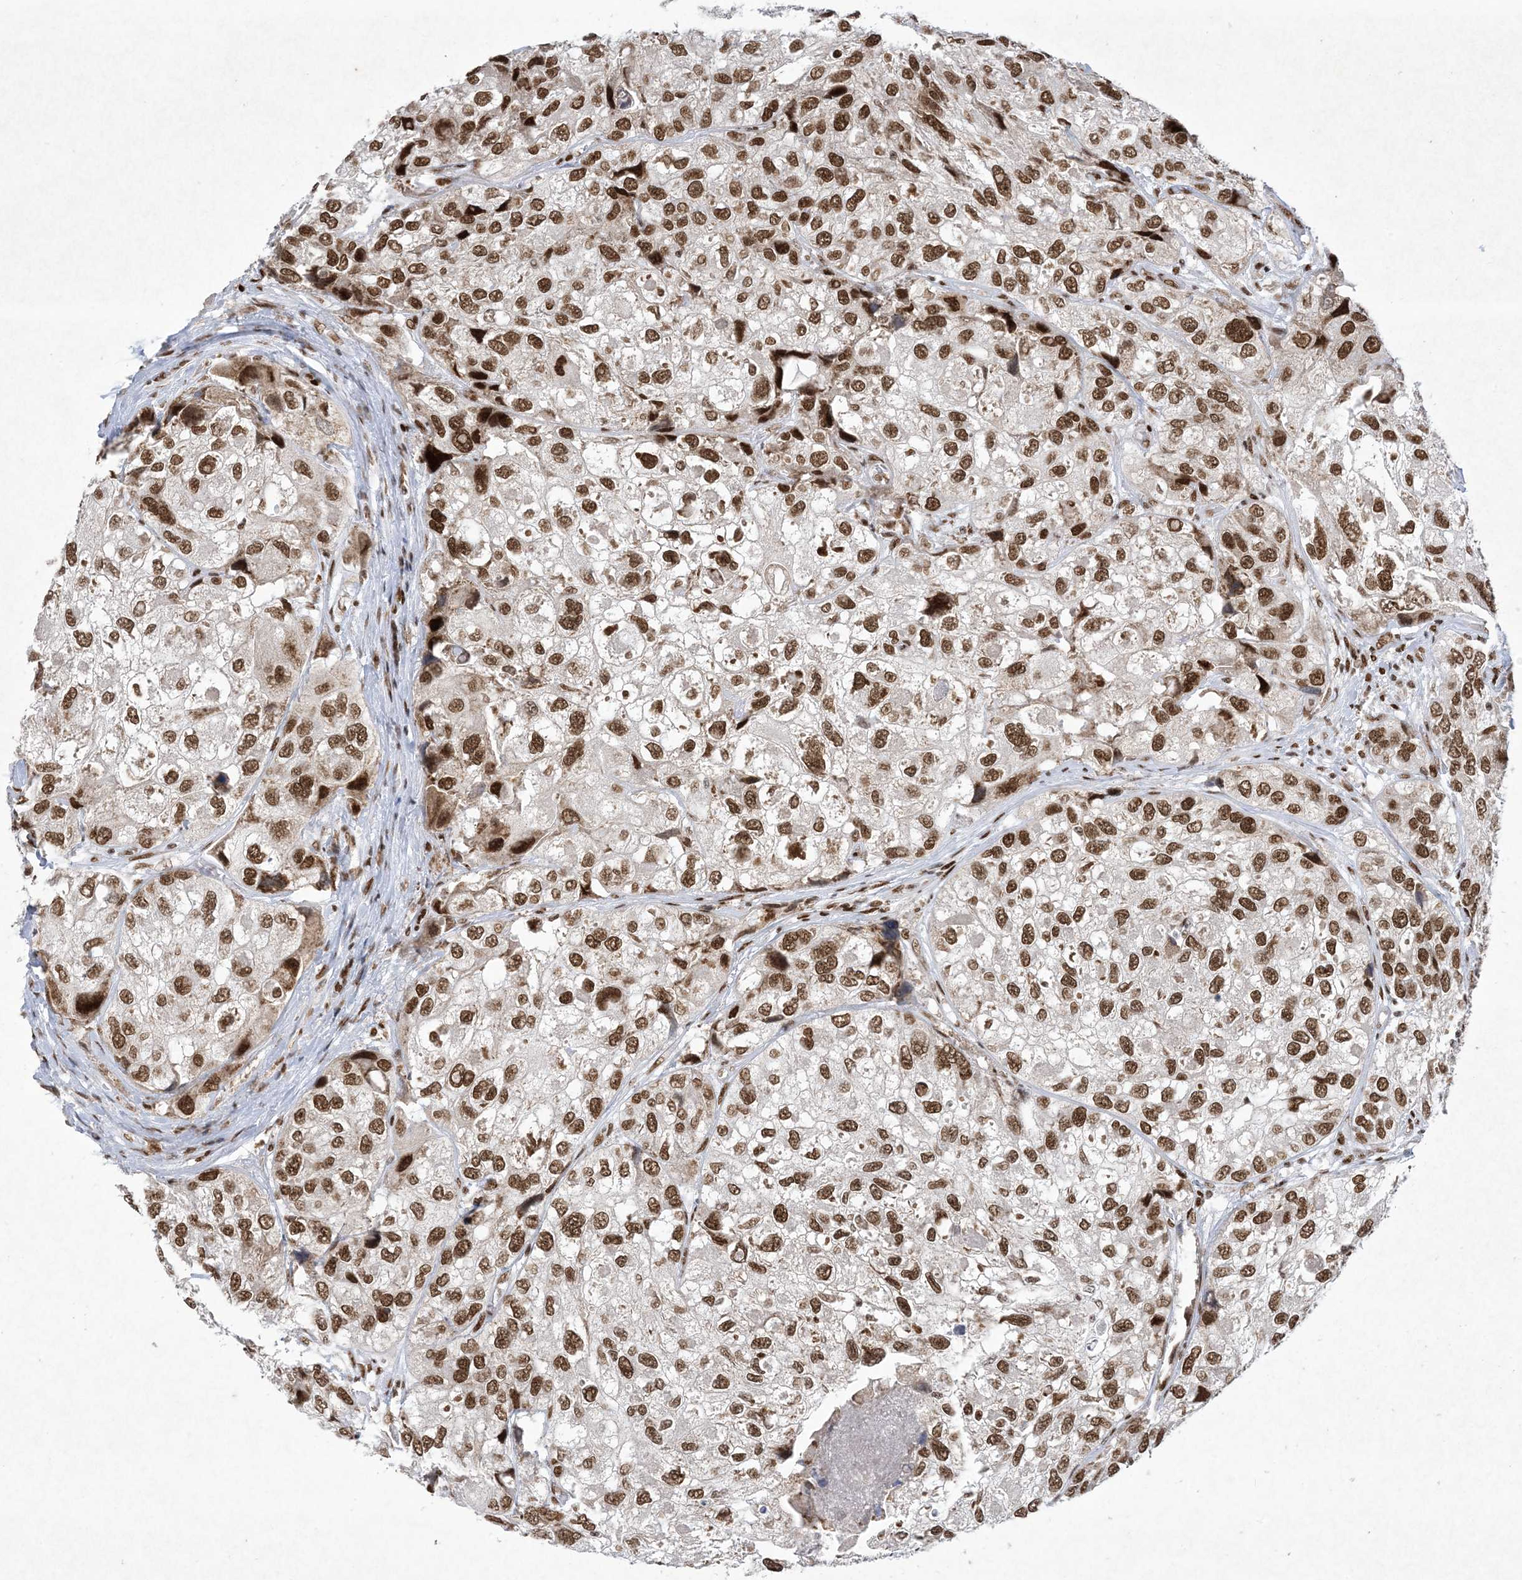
{"staining": {"intensity": "strong", "quantity": ">75%", "location": "nuclear"}, "tissue": "urothelial cancer", "cell_type": "Tumor cells", "image_type": "cancer", "snomed": [{"axis": "morphology", "description": "Urothelial carcinoma, High grade"}, {"axis": "topography", "description": "Urinary bladder"}], "caption": "Immunohistochemical staining of urothelial cancer demonstrates high levels of strong nuclear protein positivity in about >75% of tumor cells. The protein is shown in brown color, while the nuclei are stained blue.", "gene": "PKNOX2", "patient": {"sex": "female", "age": 64}}